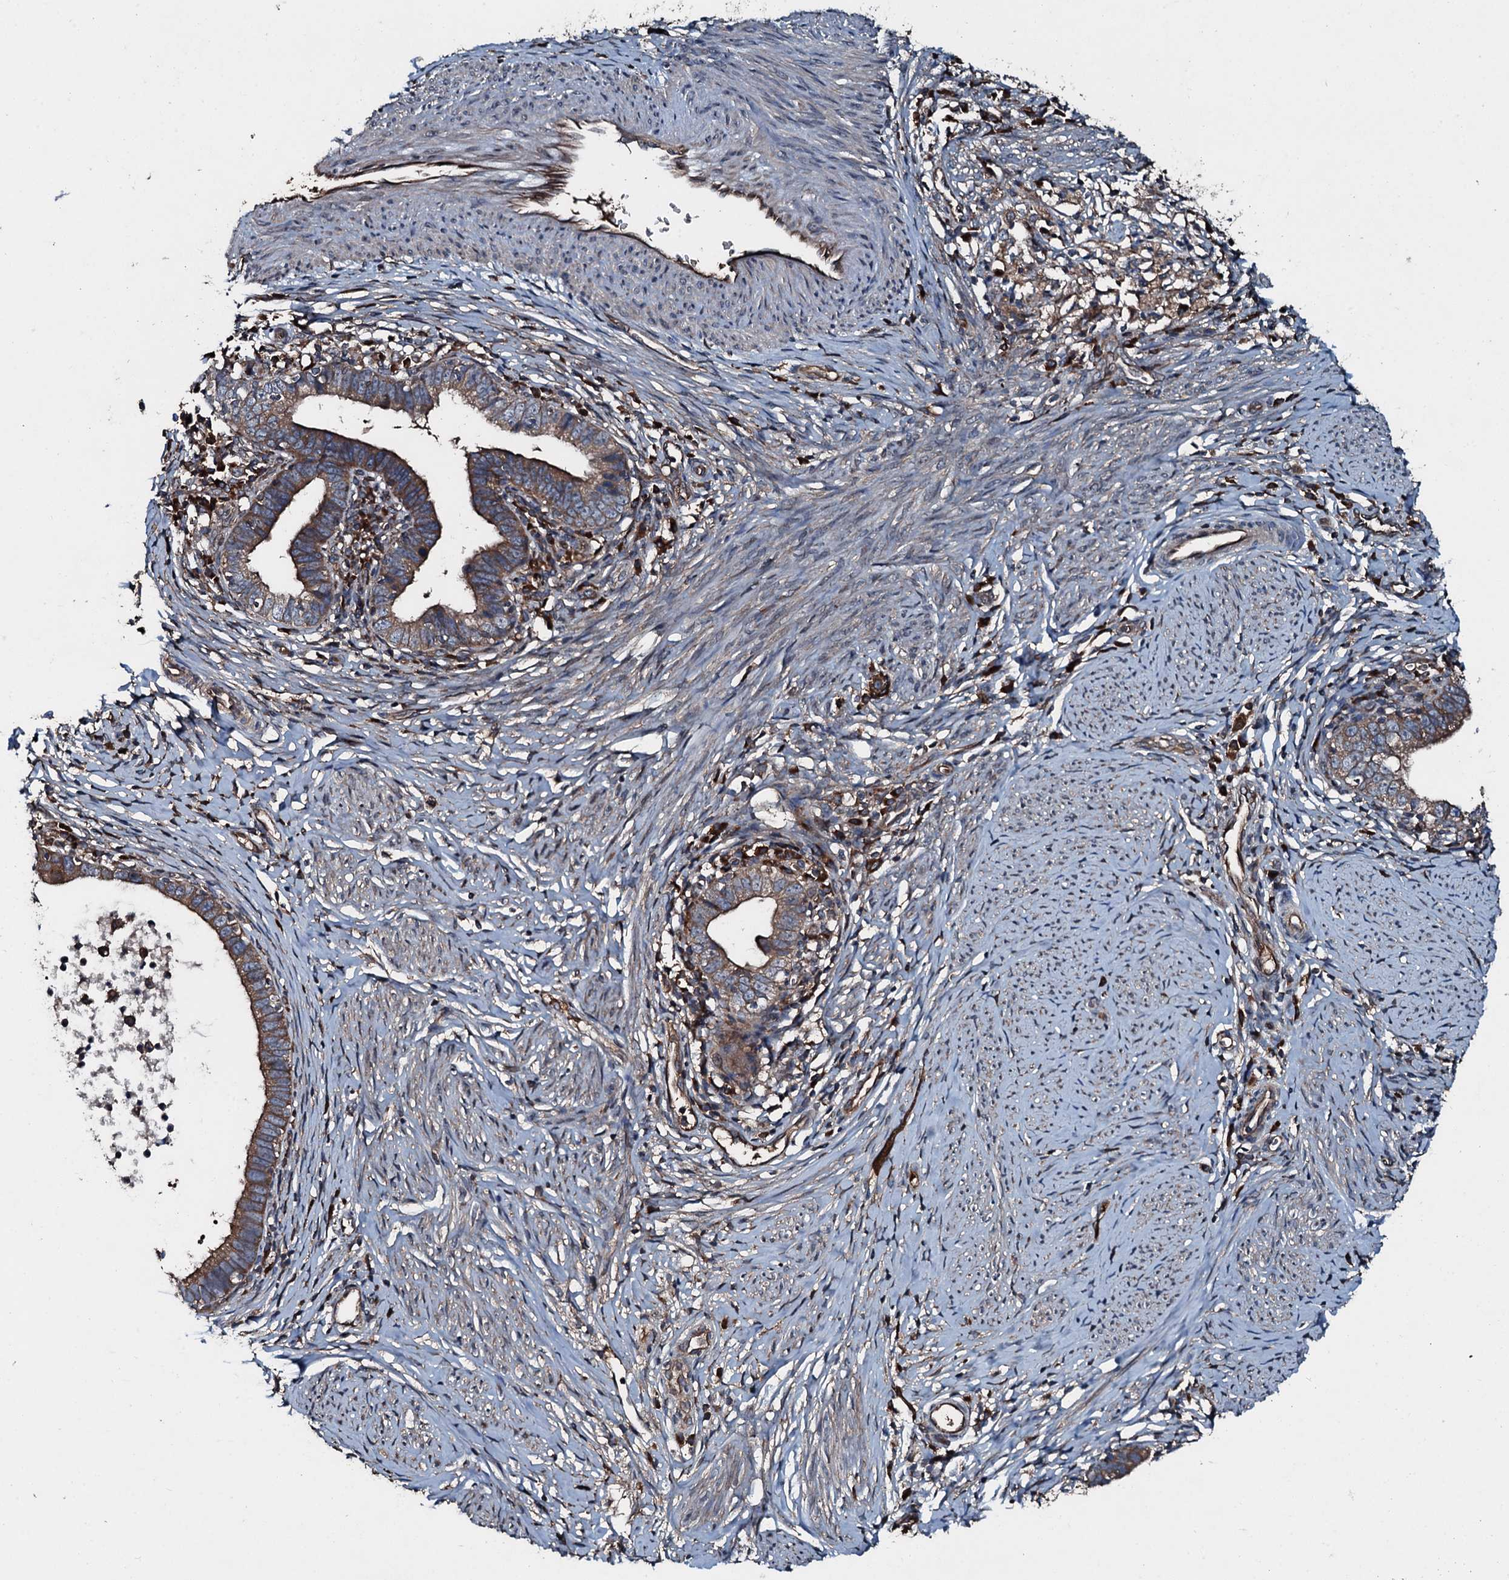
{"staining": {"intensity": "moderate", "quantity": ">75%", "location": "cytoplasmic/membranous"}, "tissue": "cervical cancer", "cell_type": "Tumor cells", "image_type": "cancer", "snomed": [{"axis": "morphology", "description": "Adenocarcinoma, NOS"}, {"axis": "topography", "description": "Cervix"}], "caption": "Immunohistochemistry staining of cervical adenocarcinoma, which demonstrates medium levels of moderate cytoplasmic/membranous staining in about >75% of tumor cells indicating moderate cytoplasmic/membranous protein expression. The staining was performed using DAB (brown) for protein detection and nuclei were counterstained in hematoxylin (blue).", "gene": "AARS1", "patient": {"sex": "female", "age": 36}}